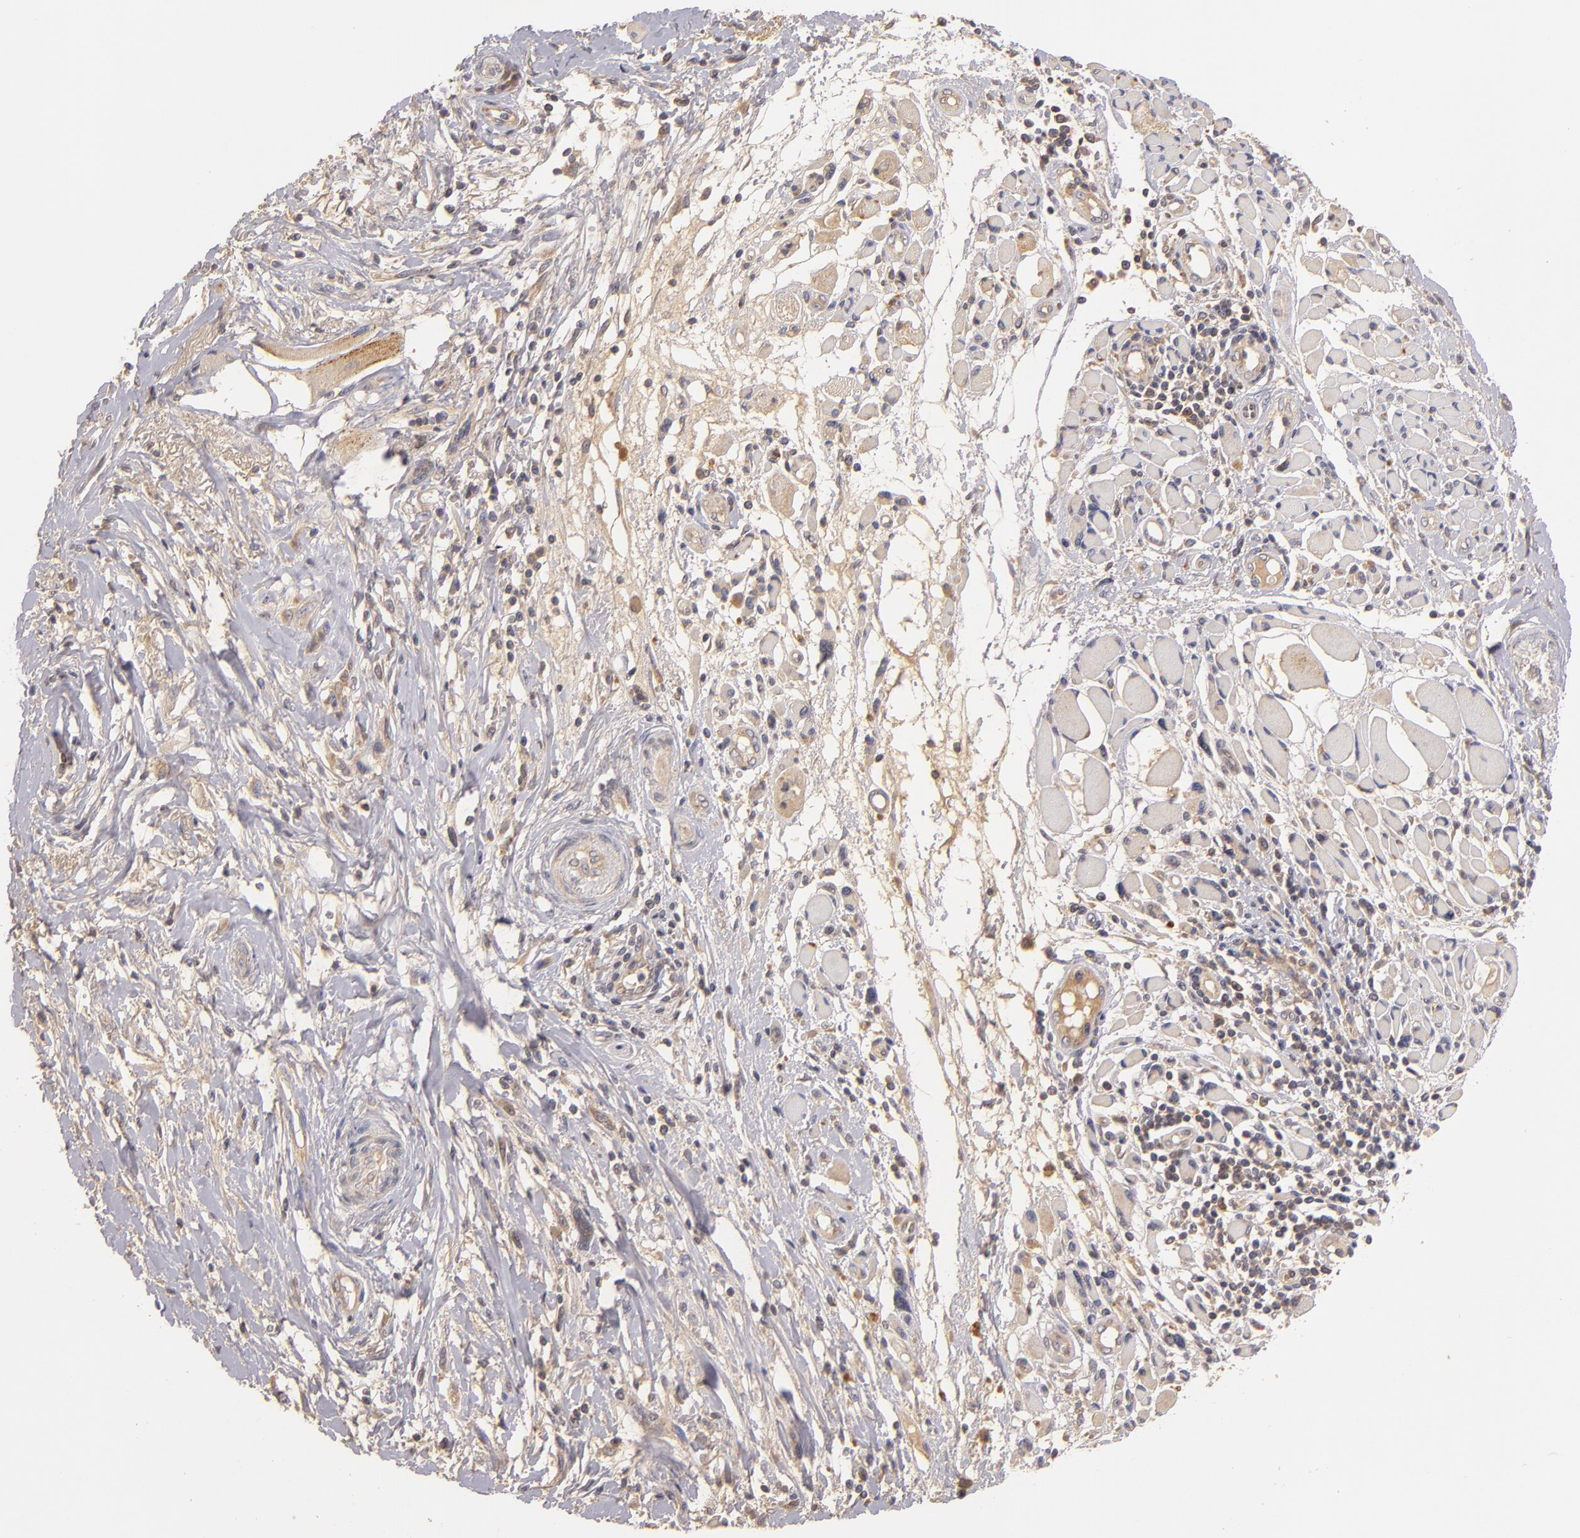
{"staining": {"intensity": "moderate", "quantity": "25%-75%", "location": "cytoplasmic/membranous"}, "tissue": "melanoma", "cell_type": "Tumor cells", "image_type": "cancer", "snomed": [{"axis": "morphology", "description": "Malignant melanoma, NOS"}, {"axis": "topography", "description": "Skin"}], "caption": "Brown immunohistochemical staining in human melanoma reveals moderate cytoplasmic/membranous staining in about 25%-75% of tumor cells. Using DAB (3,3'-diaminobenzidine) (brown) and hematoxylin (blue) stains, captured at high magnification using brightfield microscopy.", "gene": "UPF3B", "patient": {"sex": "male", "age": 91}}